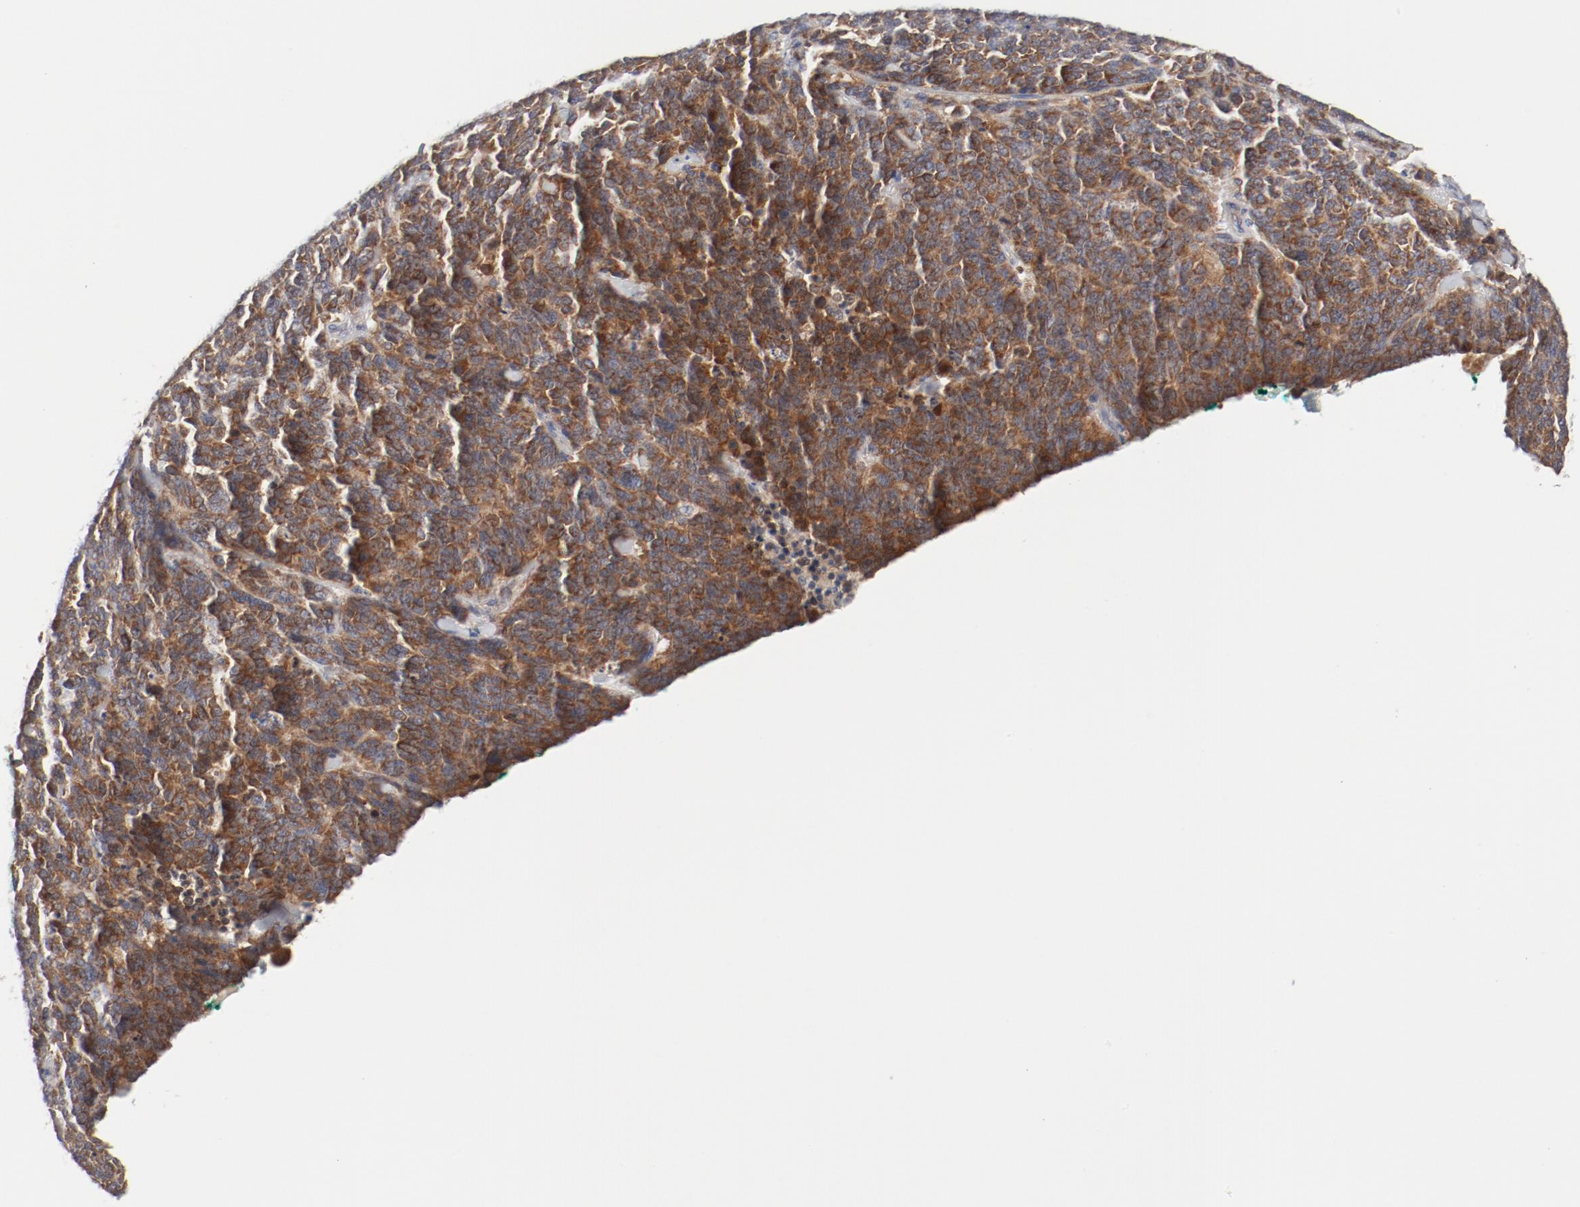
{"staining": {"intensity": "strong", "quantity": ">75%", "location": "cytoplasmic/membranous"}, "tissue": "lung cancer", "cell_type": "Tumor cells", "image_type": "cancer", "snomed": [{"axis": "morphology", "description": "Neoplasm, malignant, NOS"}, {"axis": "topography", "description": "Lung"}], "caption": "A photomicrograph of human lung cancer stained for a protein displays strong cytoplasmic/membranous brown staining in tumor cells. Using DAB (3,3'-diaminobenzidine) (brown) and hematoxylin (blue) stains, captured at high magnification using brightfield microscopy.", "gene": "BAD", "patient": {"sex": "female", "age": 58}}